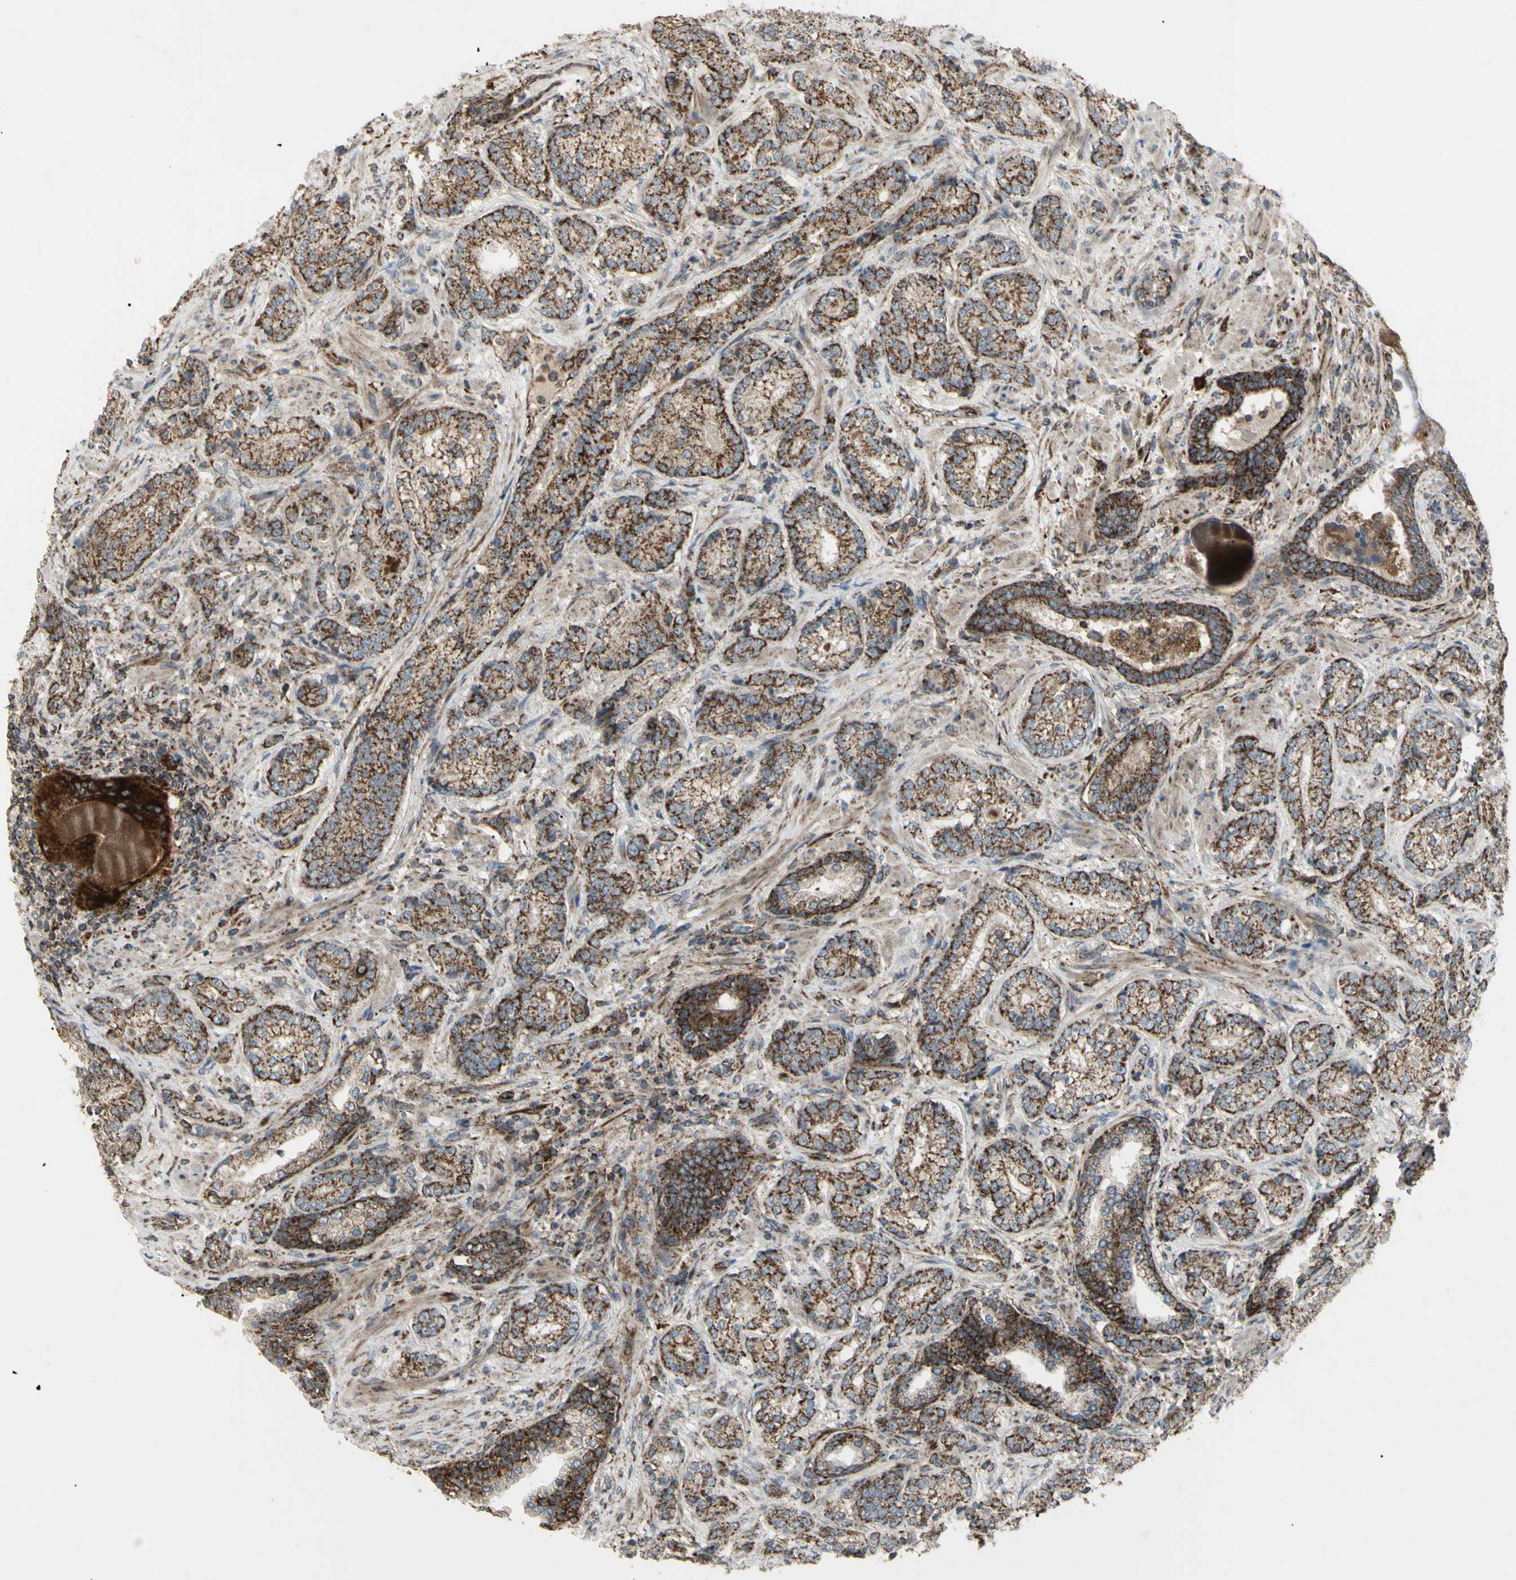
{"staining": {"intensity": "strong", "quantity": ">75%", "location": "cytoplasmic/membranous"}, "tissue": "prostate cancer", "cell_type": "Tumor cells", "image_type": "cancer", "snomed": [{"axis": "morphology", "description": "Adenocarcinoma, High grade"}, {"axis": "topography", "description": "Prostate"}], "caption": "A brown stain highlights strong cytoplasmic/membranous staining of a protein in human adenocarcinoma (high-grade) (prostate) tumor cells.", "gene": "CYB5R1", "patient": {"sex": "male", "age": 61}}